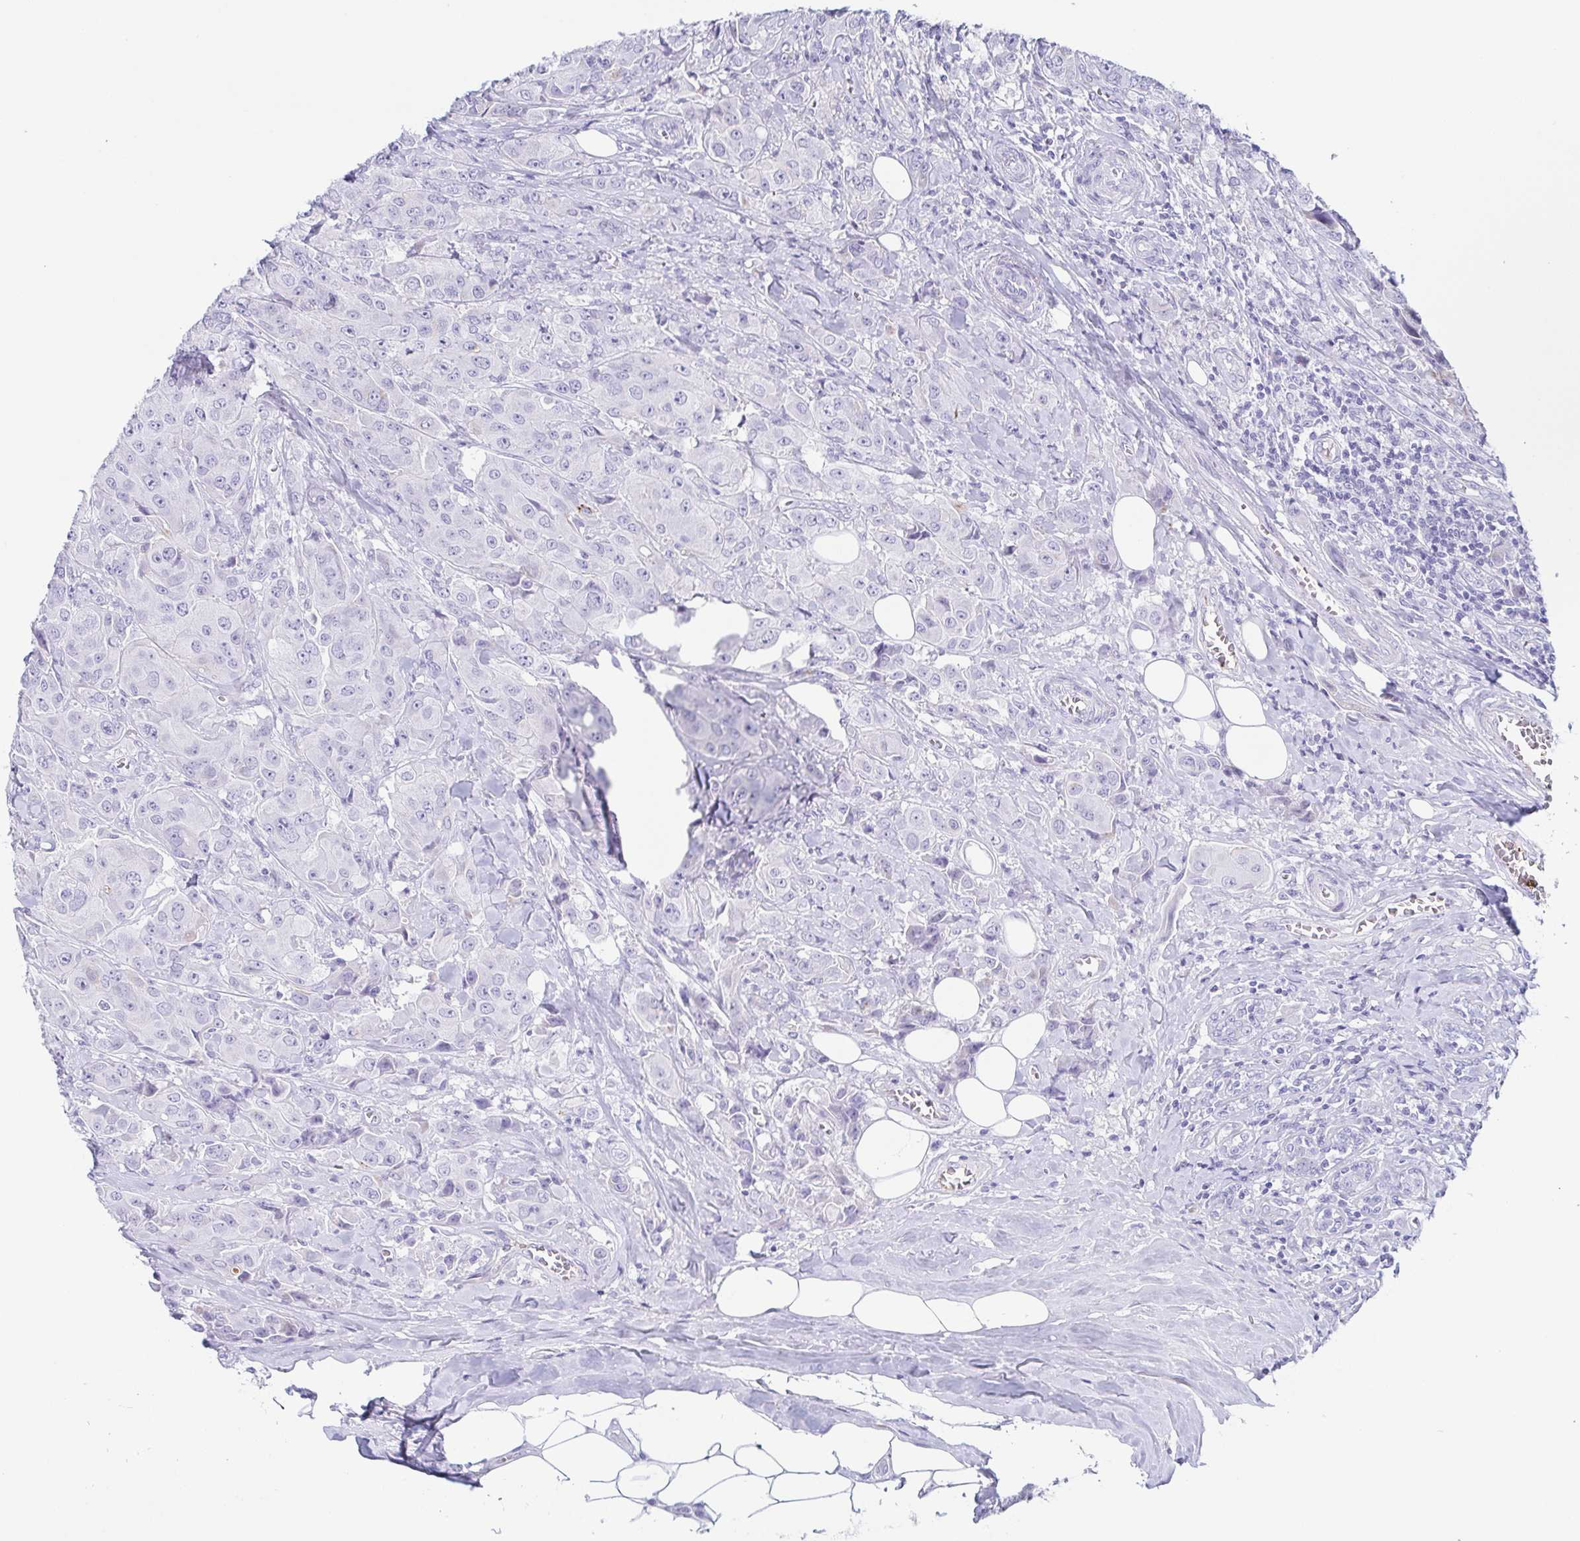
{"staining": {"intensity": "negative", "quantity": "none", "location": "none"}, "tissue": "breast cancer", "cell_type": "Tumor cells", "image_type": "cancer", "snomed": [{"axis": "morphology", "description": "Normal tissue, NOS"}, {"axis": "morphology", "description": "Duct carcinoma"}, {"axis": "topography", "description": "Breast"}], "caption": "IHC histopathology image of neoplastic tissue: human breast cancer (infiltrating ductal carcinoma) stained with DAB (3,3'-diaminobenzidine) demonstrates no significant protein expression in tumor cells. (DAB immunohistochemistry (IHC), high magnification).", "gene": "LDLRAD1", "patient": {"sex": "female", "age": 43}}